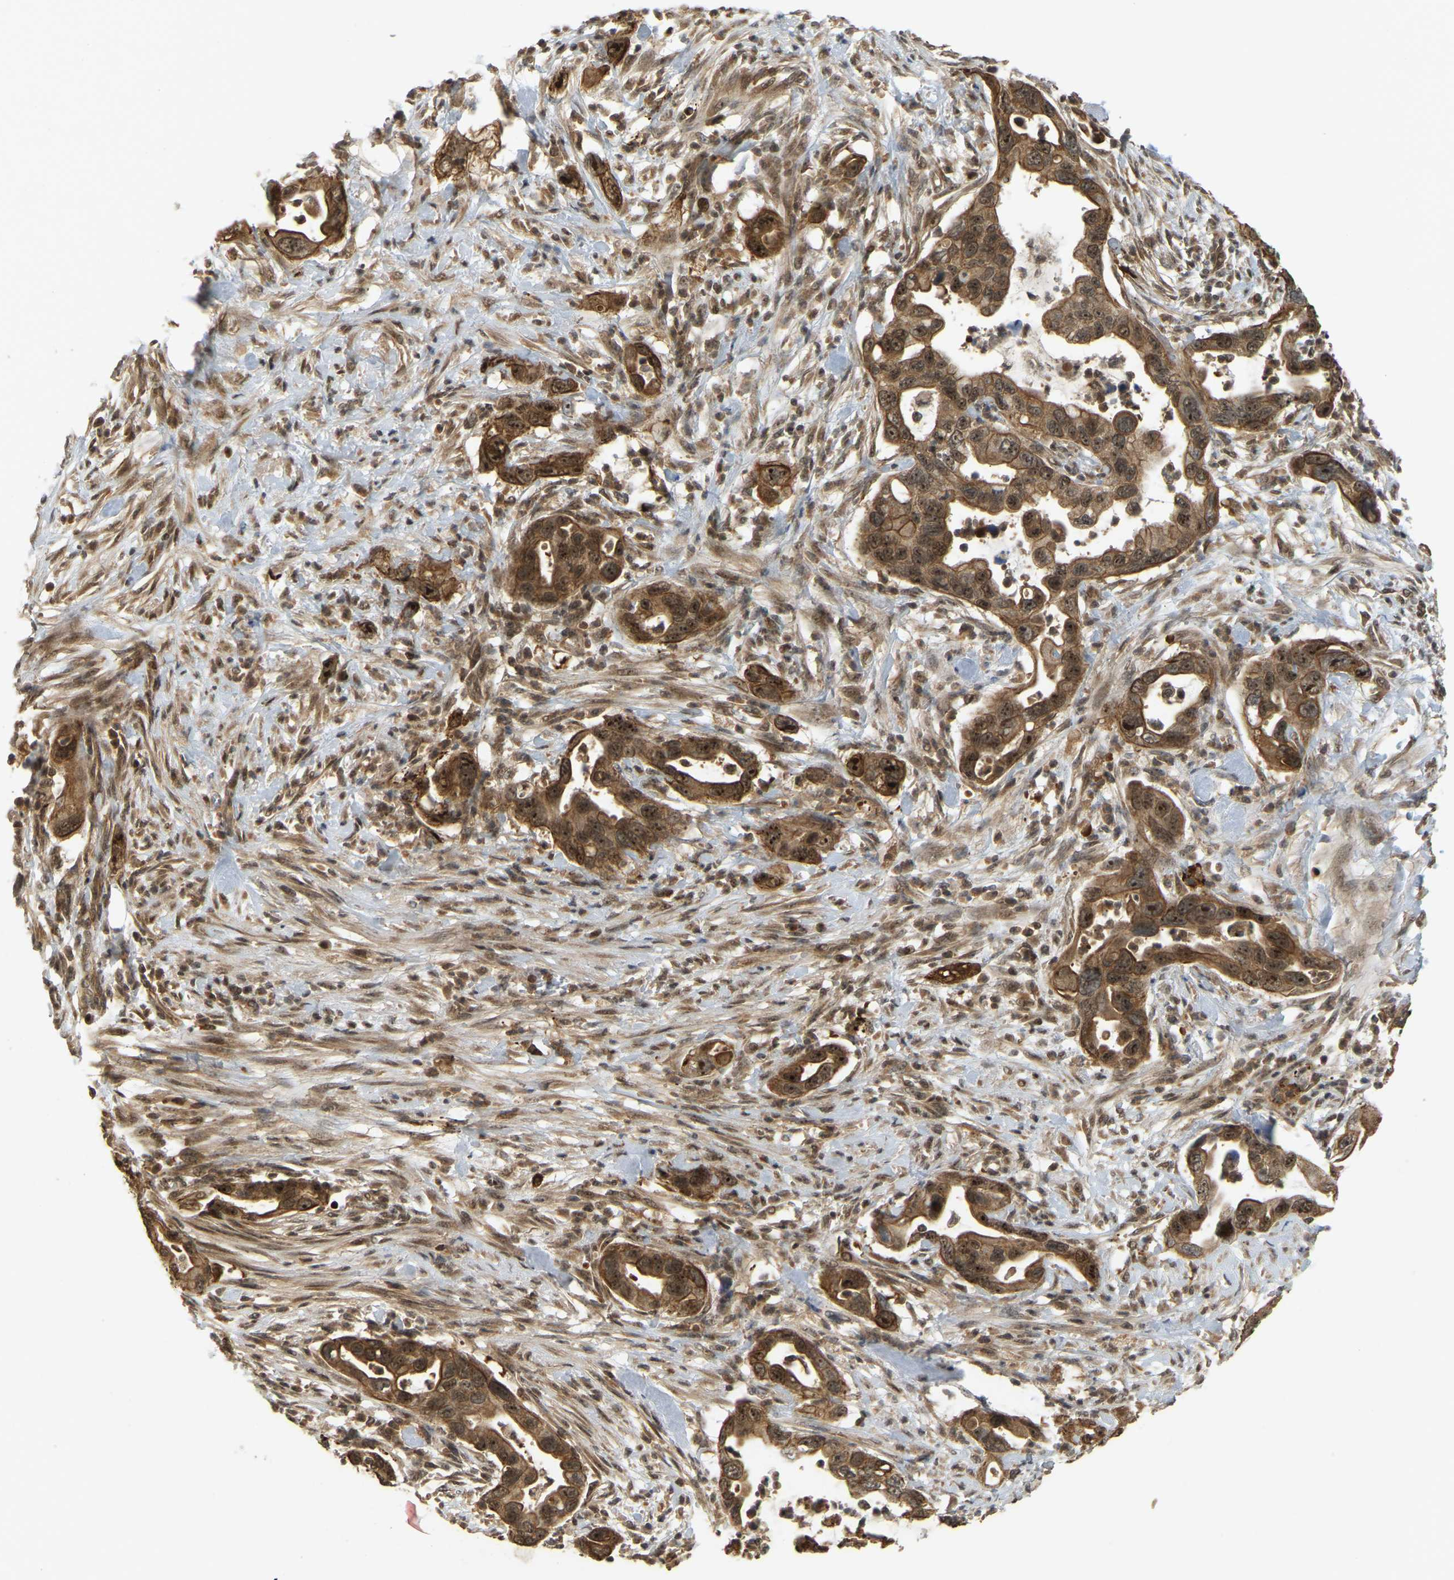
{"staining": {"intensity": "strong", "quantity": ">75%", "location": "cytoplasmic/membranous,nuclear"}, "tissue": "pancreatic cancer", "cell_type": "Tumor cells", "image_type": "cancer", "snomed": [{"axis": "morphology", "description": "Adenocarcinoma, NOS"}, {"axis": "topography", "description": "Pancreas"}], "caption": "Immunohistochemistry (IHC) histopathology image of neoplastic tissue: human adenocarcinoma (pancreatic) stained using immunohistochemistry exhibits high levels of strong protein expression localized specifically in the cytoplasmic/membranous and nuclear of tumor cells, appearing as a cytoplasmic/membranous and nuclear brown color.", "gene": "BRF2", "patient": {"sex": "female", "age": 70}}